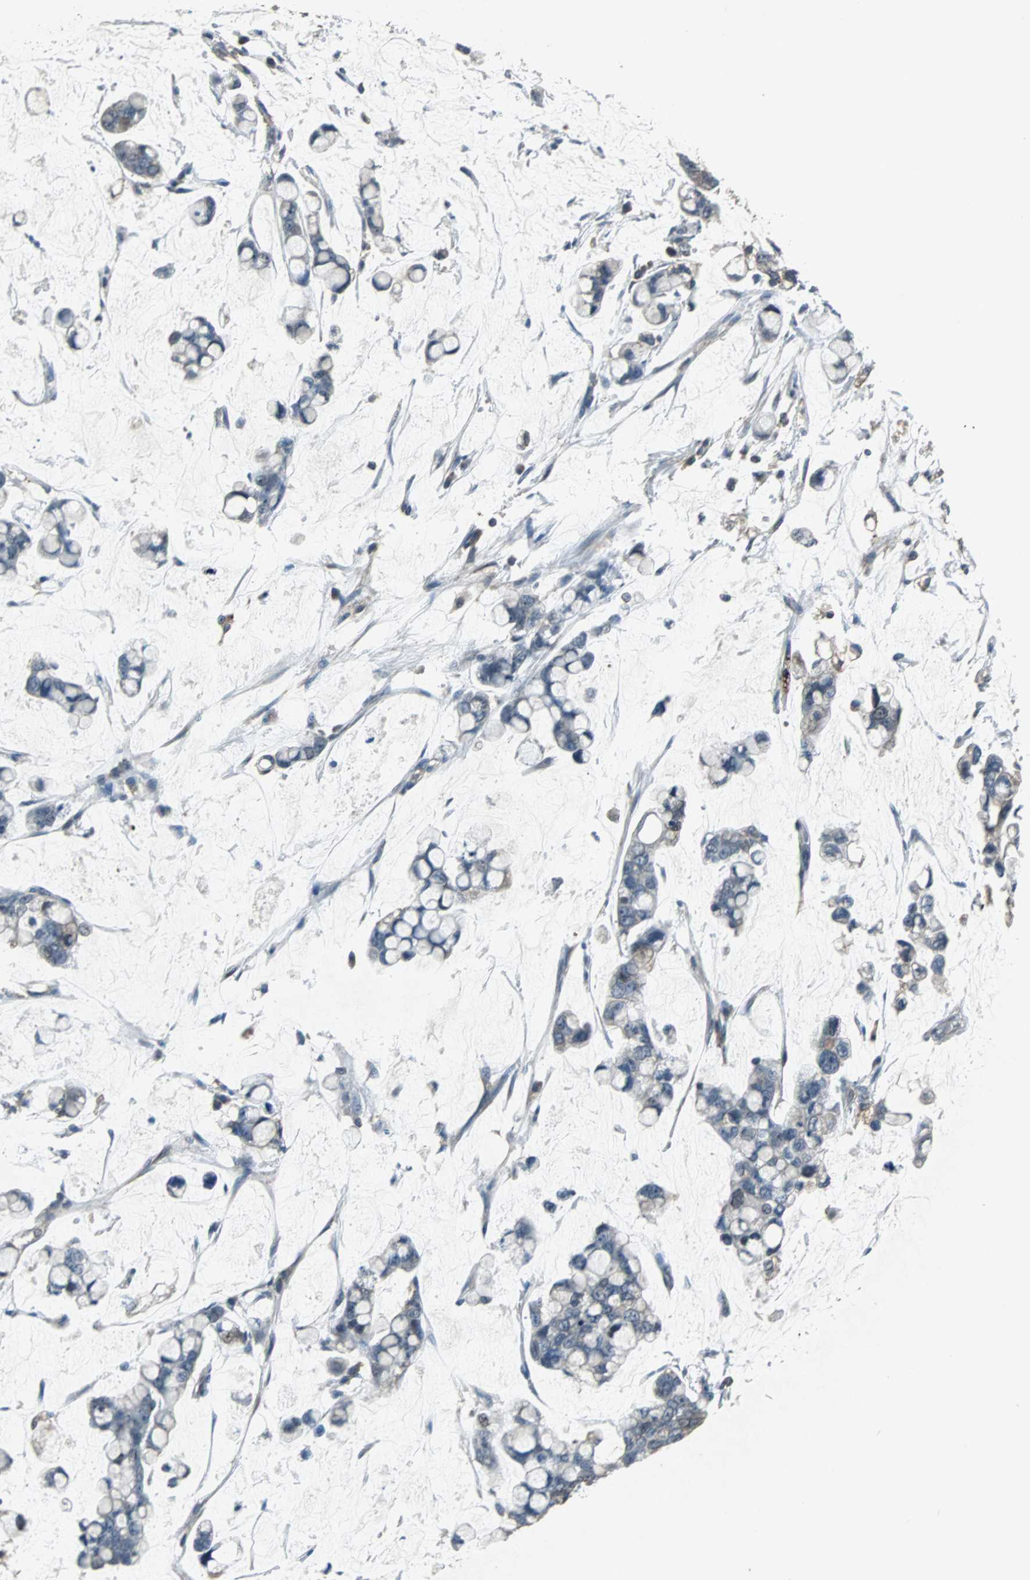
{"staining": {"intensity": "negative", "quantity": "none", "location": "none"}, "tissue": "stomach cancer", "cell_type": "Tumor cells", "image_type": "cancer", "snomed": [{"axis": "morphology", "description": "Adenocarcinoma, NOS"}, {"axis": "topography", "description": "Stomach, lower"}], "caption": "There is no significant expression in tumor cells of stomach cancer (adenocarcinoma). (DAB (3,3'-diaminobenzidine) immunohistochemistry (IHC) visualized using brightfield microscopy, high magnification).", "gene": "SOS1", "patient": {"sex": "male", "age": 84}}